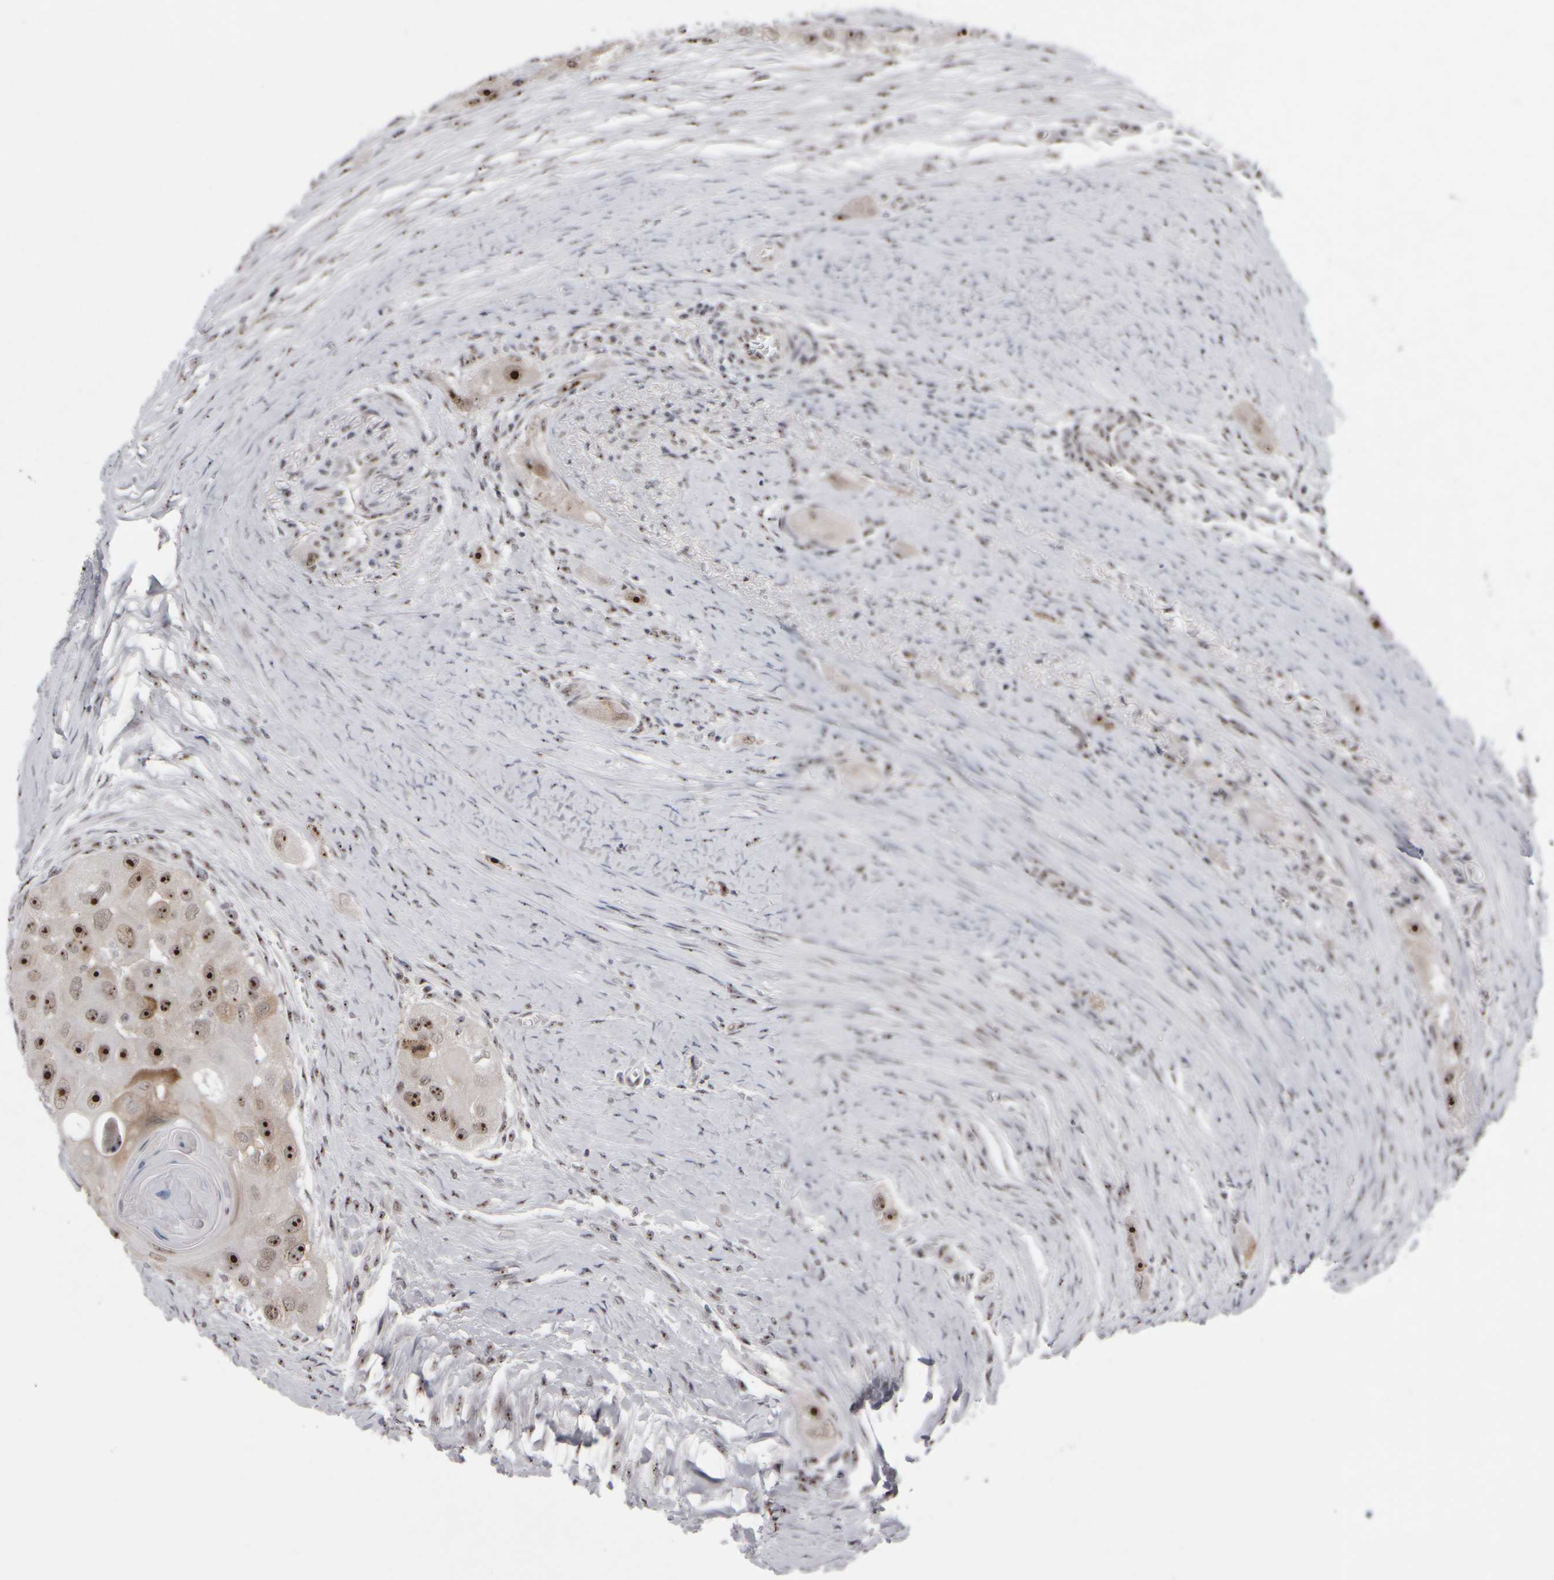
{"staining": {"intensity": "strong", "quantity": ">75%", "location": "nuclear"}, "tissue": "head and neck cancer", "cell_type": "Tumor cells", "image_type": "cancer", "snomed": [{"axis": "morphology", "description": "Normal tissue, NOS"}, {"axis": "morphology", "description": "Squamous cell carcinoma, NOS"}, {"axis": "topography", "description": "Skeletal muscle"}, {"axis": "topography", "description": "Head-Neck"}], "caption": "Squamous cell carcinoma (head and neck) tissue demonstrates strong nuclear positivity in approximately >75% of tumor cells", "gene": "SURF6", "patient": {"sex": "male", "age": 51}}